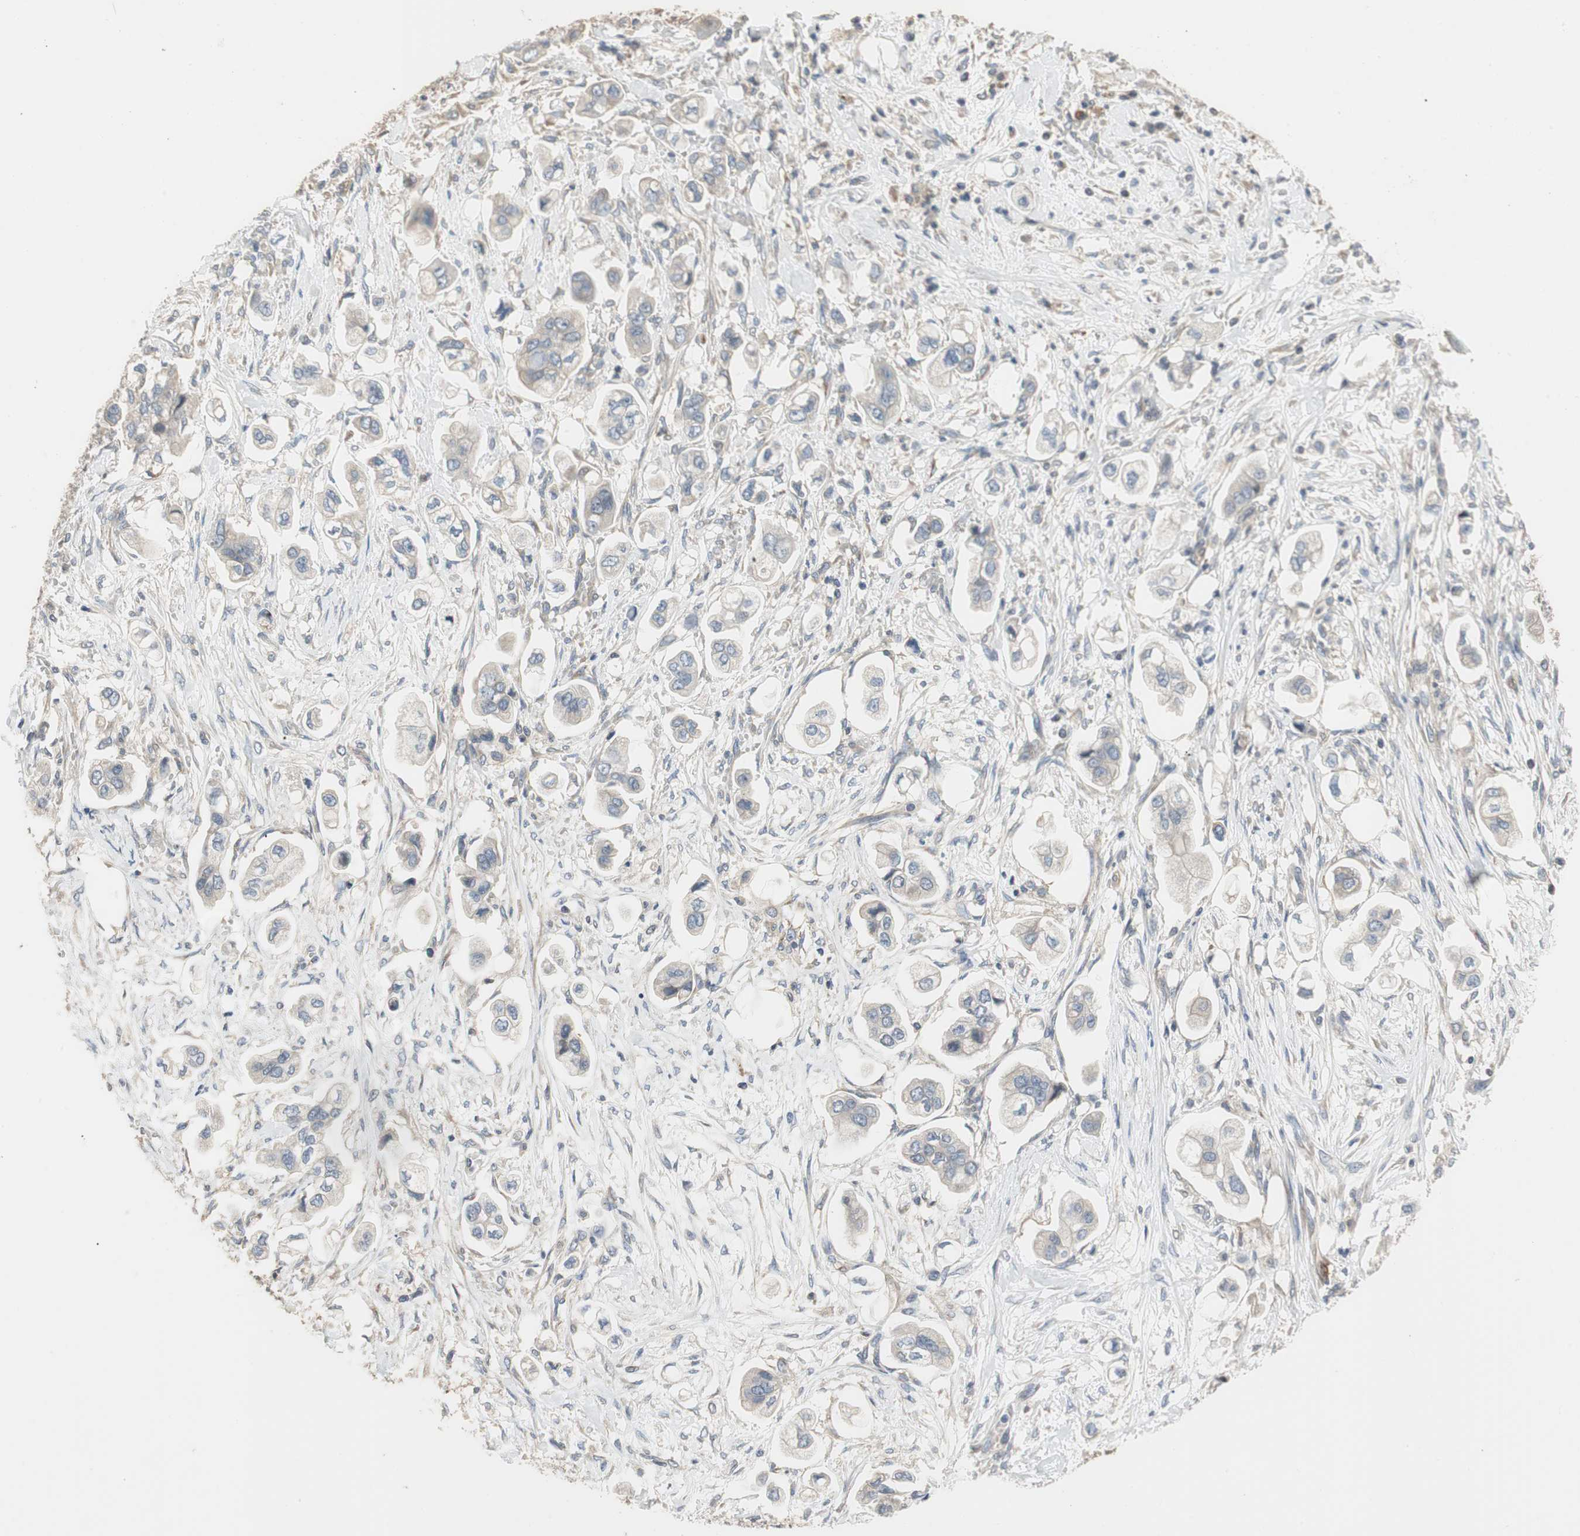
{"staining": {"intensity": "negative", "quantity": "none", "location": "none"}, "tissue": "stomach cancer", "cell_type": "Tumor cells", "image_type": "cancer", "snomed": [{"axis": "morphology", "description": "Adenocarcinoma, NOS"}, {"axis": "topography", "description": "Stomach"}], "caption": "Tumor cells show no significant protein expression in stomach cancer.", "gene": "ALPL", "patient": {"sex": "male", "age": 62}}